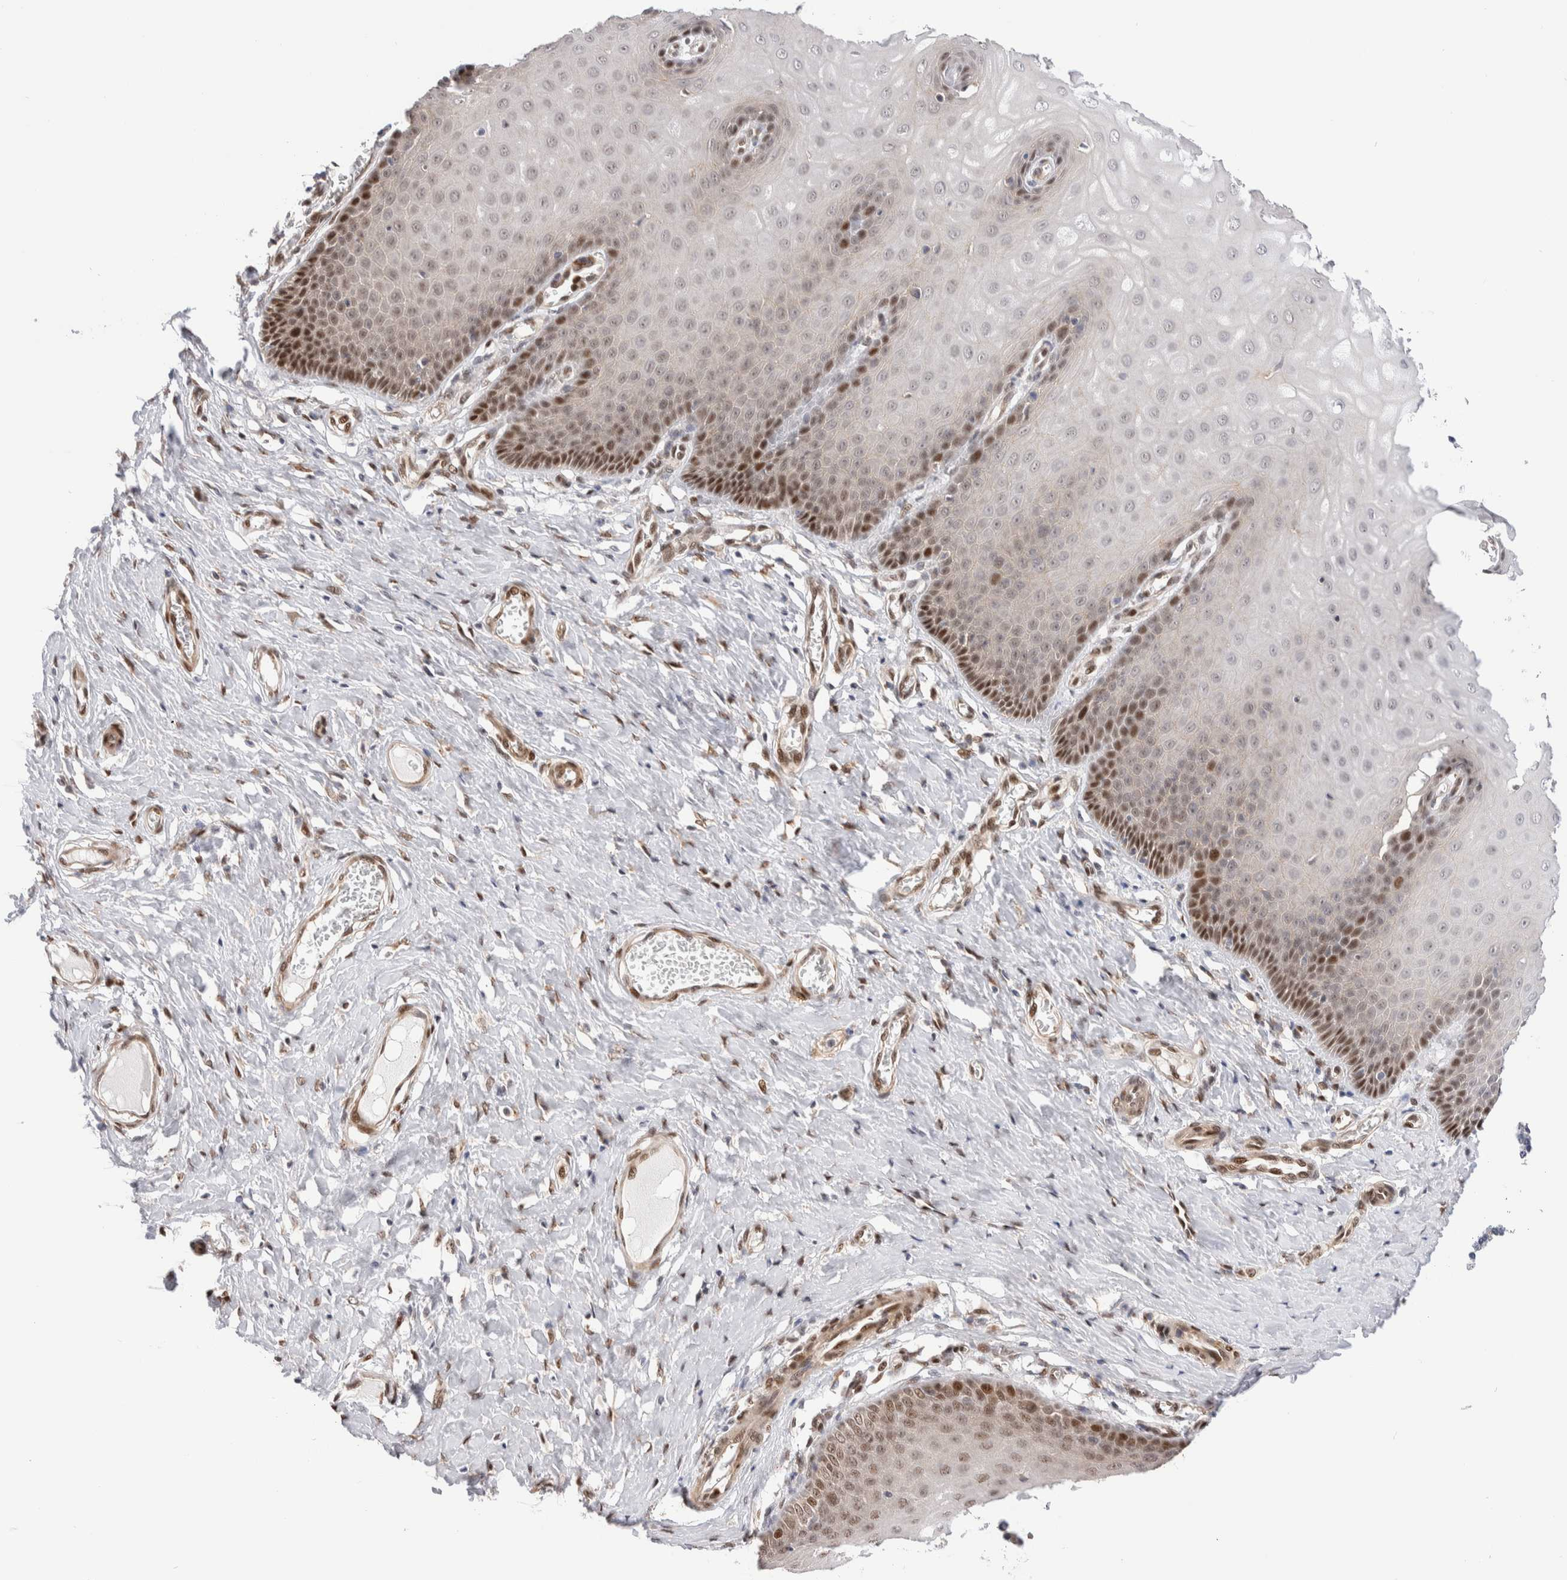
{"staining": {"intensity": "moderate", "quantity": "25%-75%", "location": "nuclear"}, "tissue": "cervix", "cell_type": "Squamous epithelial cells", "image_type": "normal", "snomed": [{"axis": "morphology", "description": "Normal tissue, NOS"}, {"axis": "topography", "description": "Cervix"}], "caption": "Protein expression by IHC shows moderate nuclear expression in approximately 25%-75% of squamous epithelial cells in unremarkable cervix. (brown staining indicates protein expression, while blue staining denotes nuclei).", "gene": "NSMAF", "patient": {"sex": "female", "age": 55}}